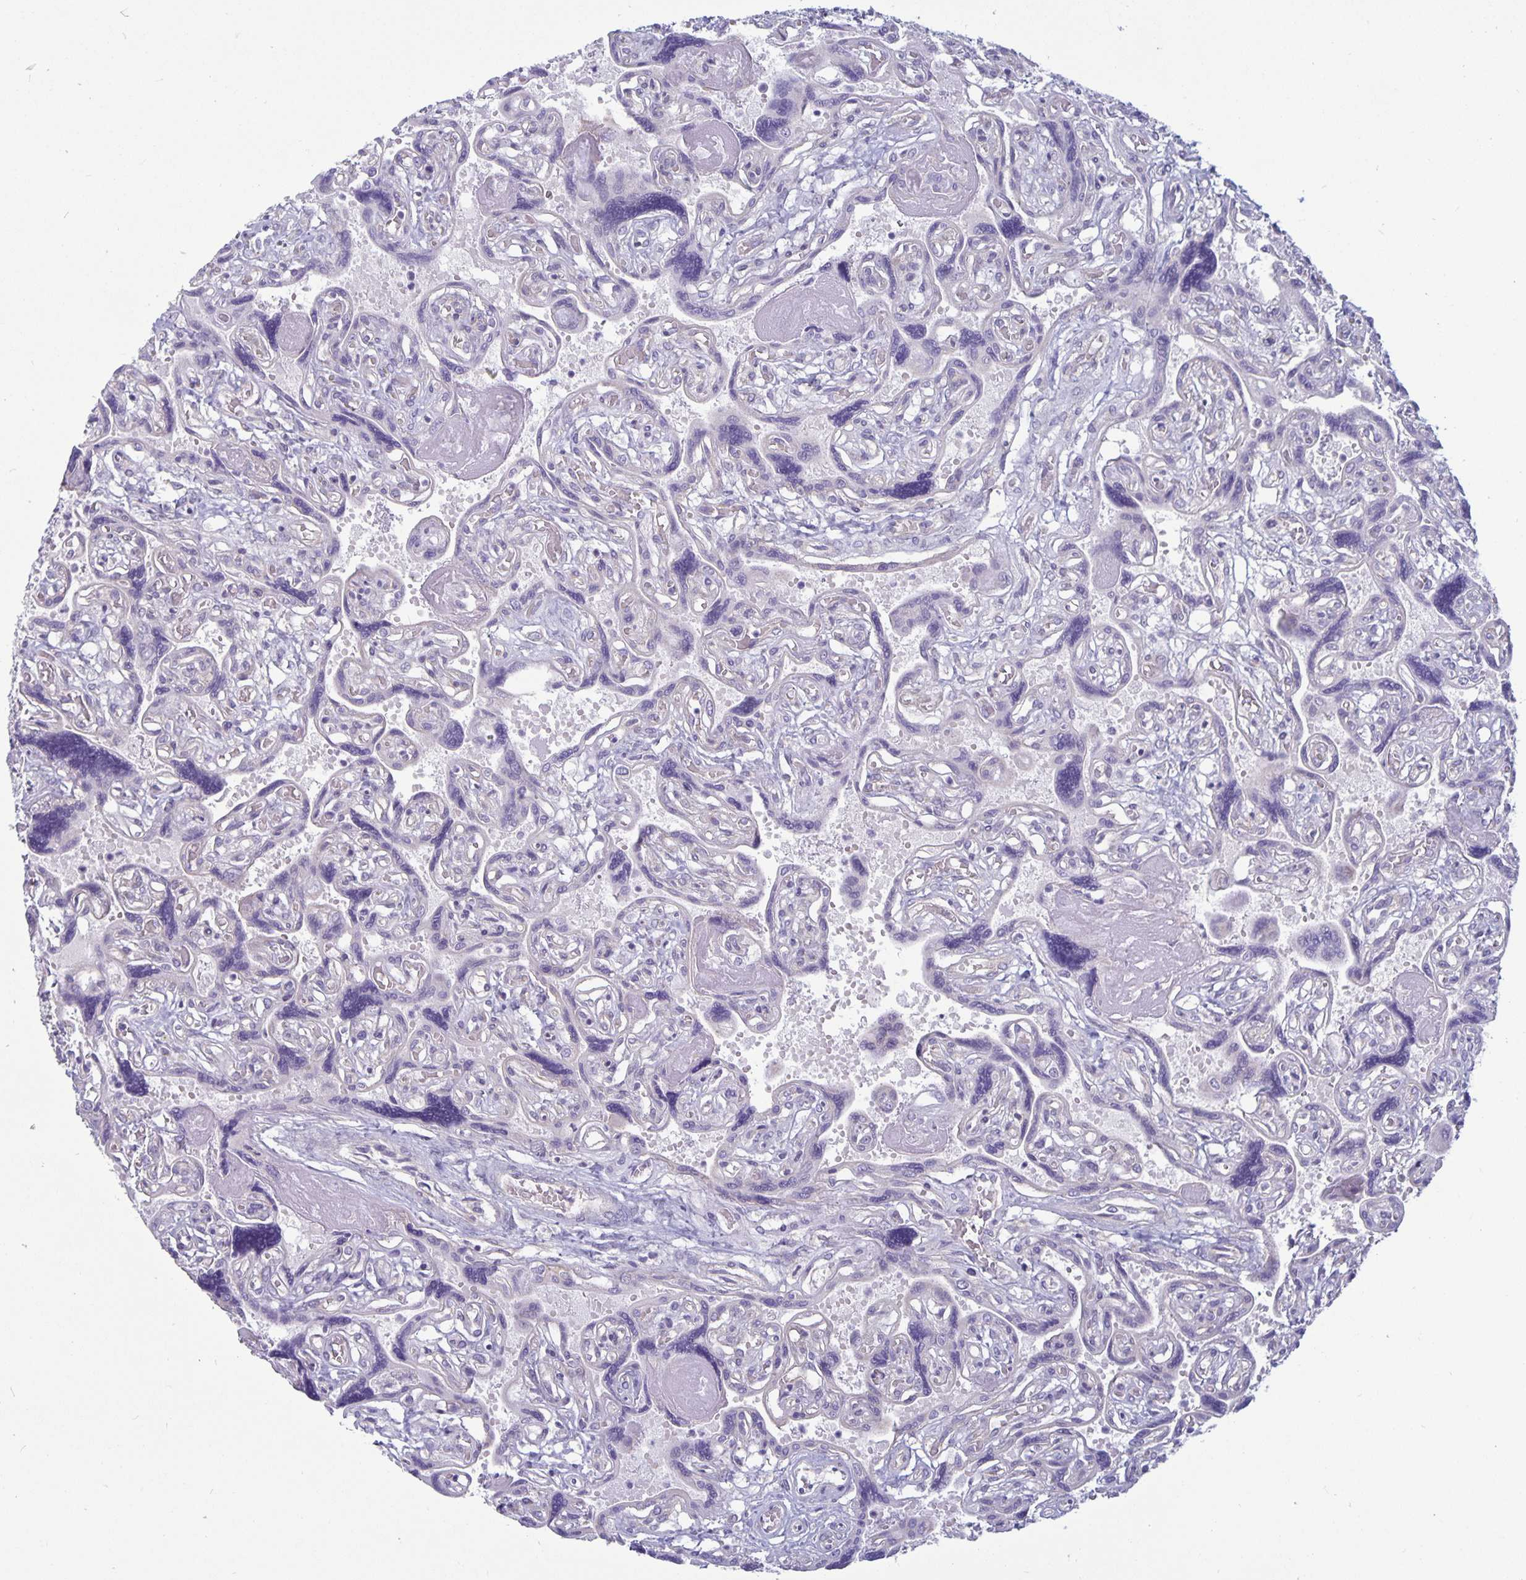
{"staining": {"intensity": "negative", "quantity": "none", "location": "none"}, "tissue": "placenta", "cell_type": "Decidual cells", "image_type": "normal", "snomed": [{"axis": "morphology", "description": "Normal tissue, NOS"}, {"axis": "topography", "description": "Placenta"}], "caption": "Immunohistochemistry (IHC) photomicrograph of normal placenta: placenta stained with DAB displays no significant protein staining in decidual cells.", "gene": "PLCB3", "patient": {"sex": "female", "age": 32}}